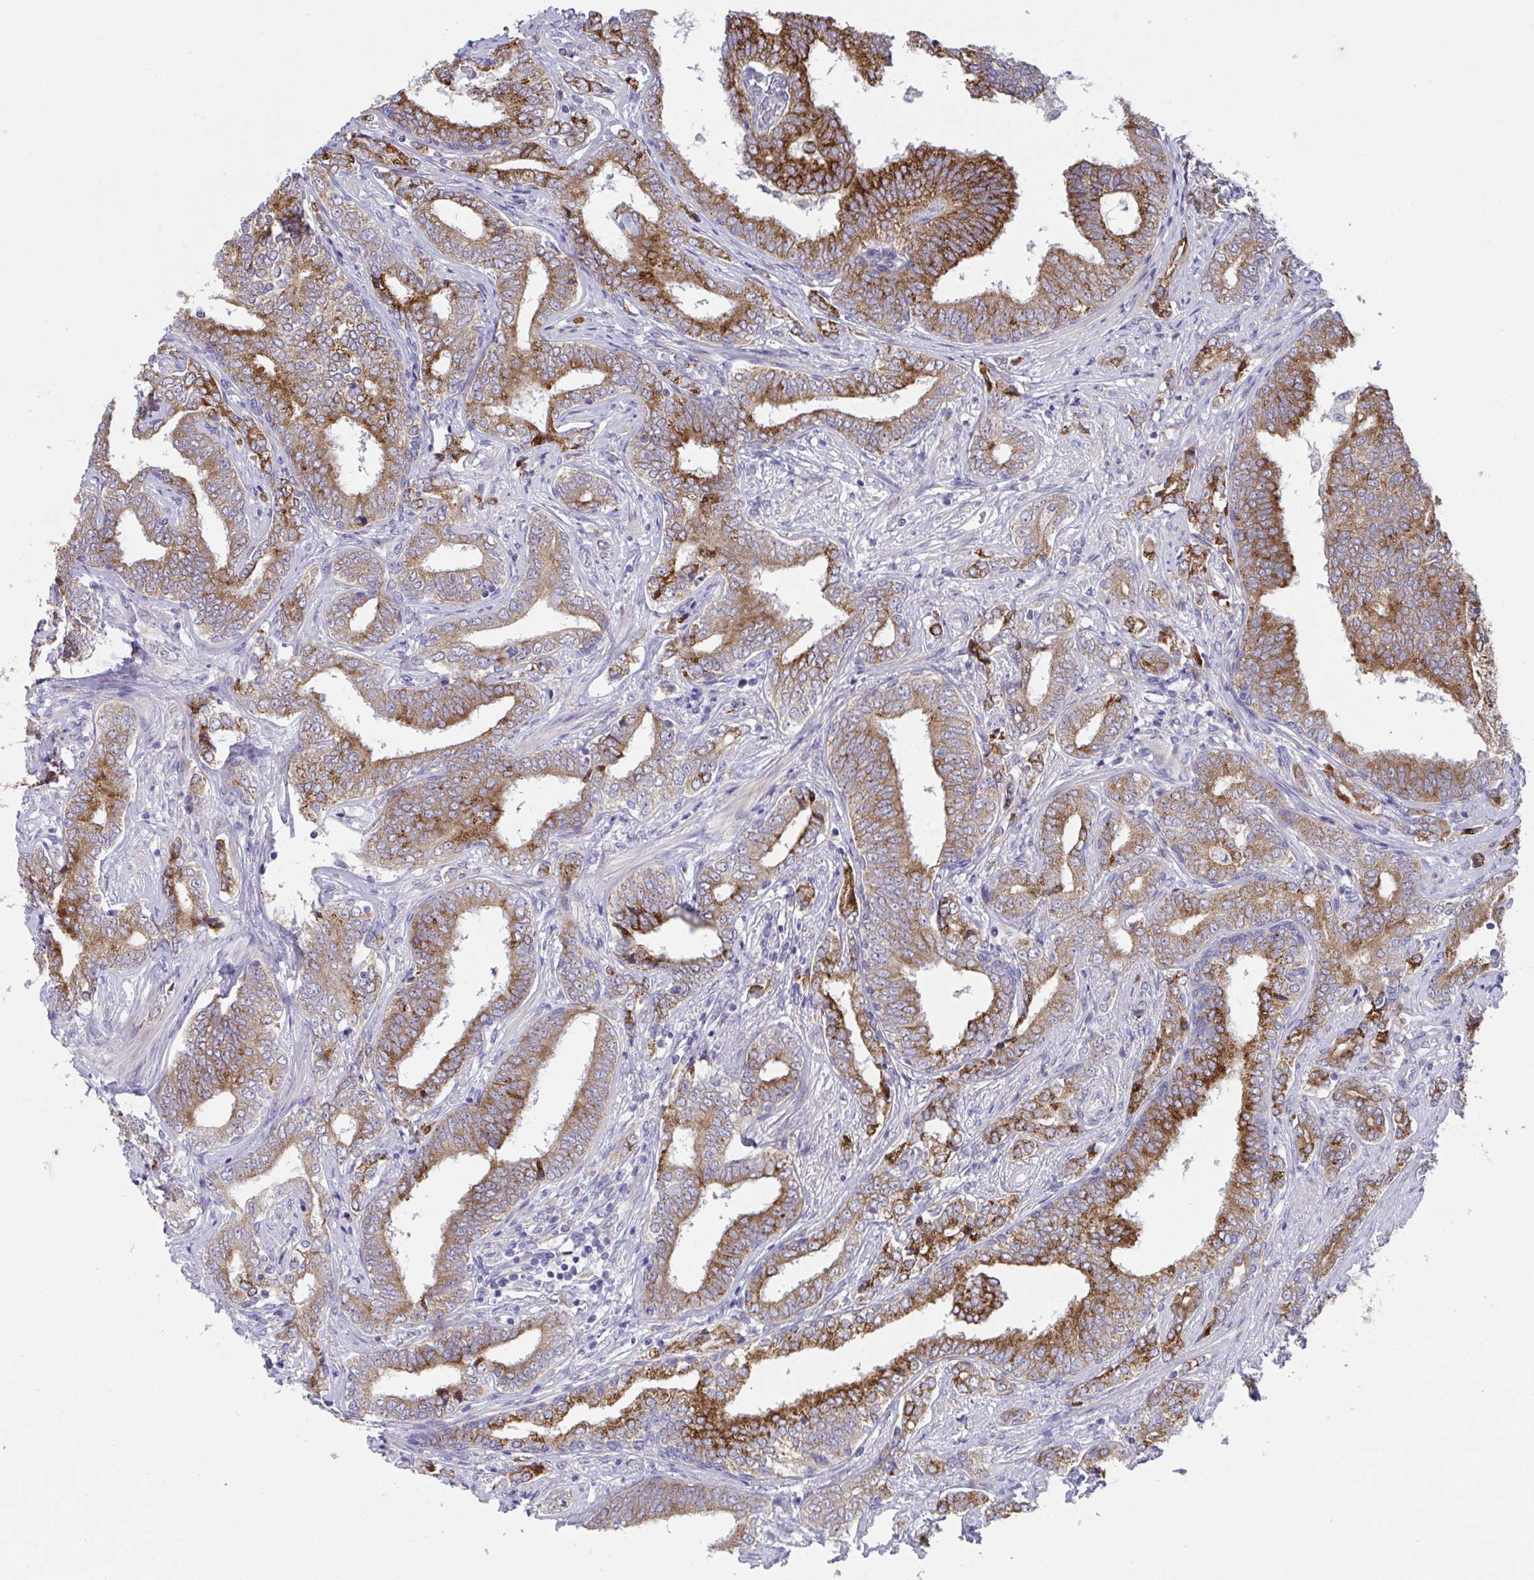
{"staining": {"intensity": "strong", "quantity": ">75%", "location": "cytoplasmic/membranous"}, "tissue": "prostate cancer", "cell_type": "Tumor cells", "image_type": "cancer", "snomed": [{"axis": "morphology", "description": "Adenocarcinoma, High grade"}, {"axis": "topography", "description": "Prostate"}], "caption": "Immunohistochemistry staining of prostate cancer (high-grade adenocarcinoma), which reveals high levels of strong cytoplasmic/membranous expression in about >75% of tumor cells indicating strong cytoplasmic/membranous protein expression. The staining was performed using DAB (3,3'-diaminobenzidine) (brown) for protein detection and nuclei were counterstained in hematoxylin (blue).", "gene": "MIA3", "patient": {"sex": "male", "age": 72}}